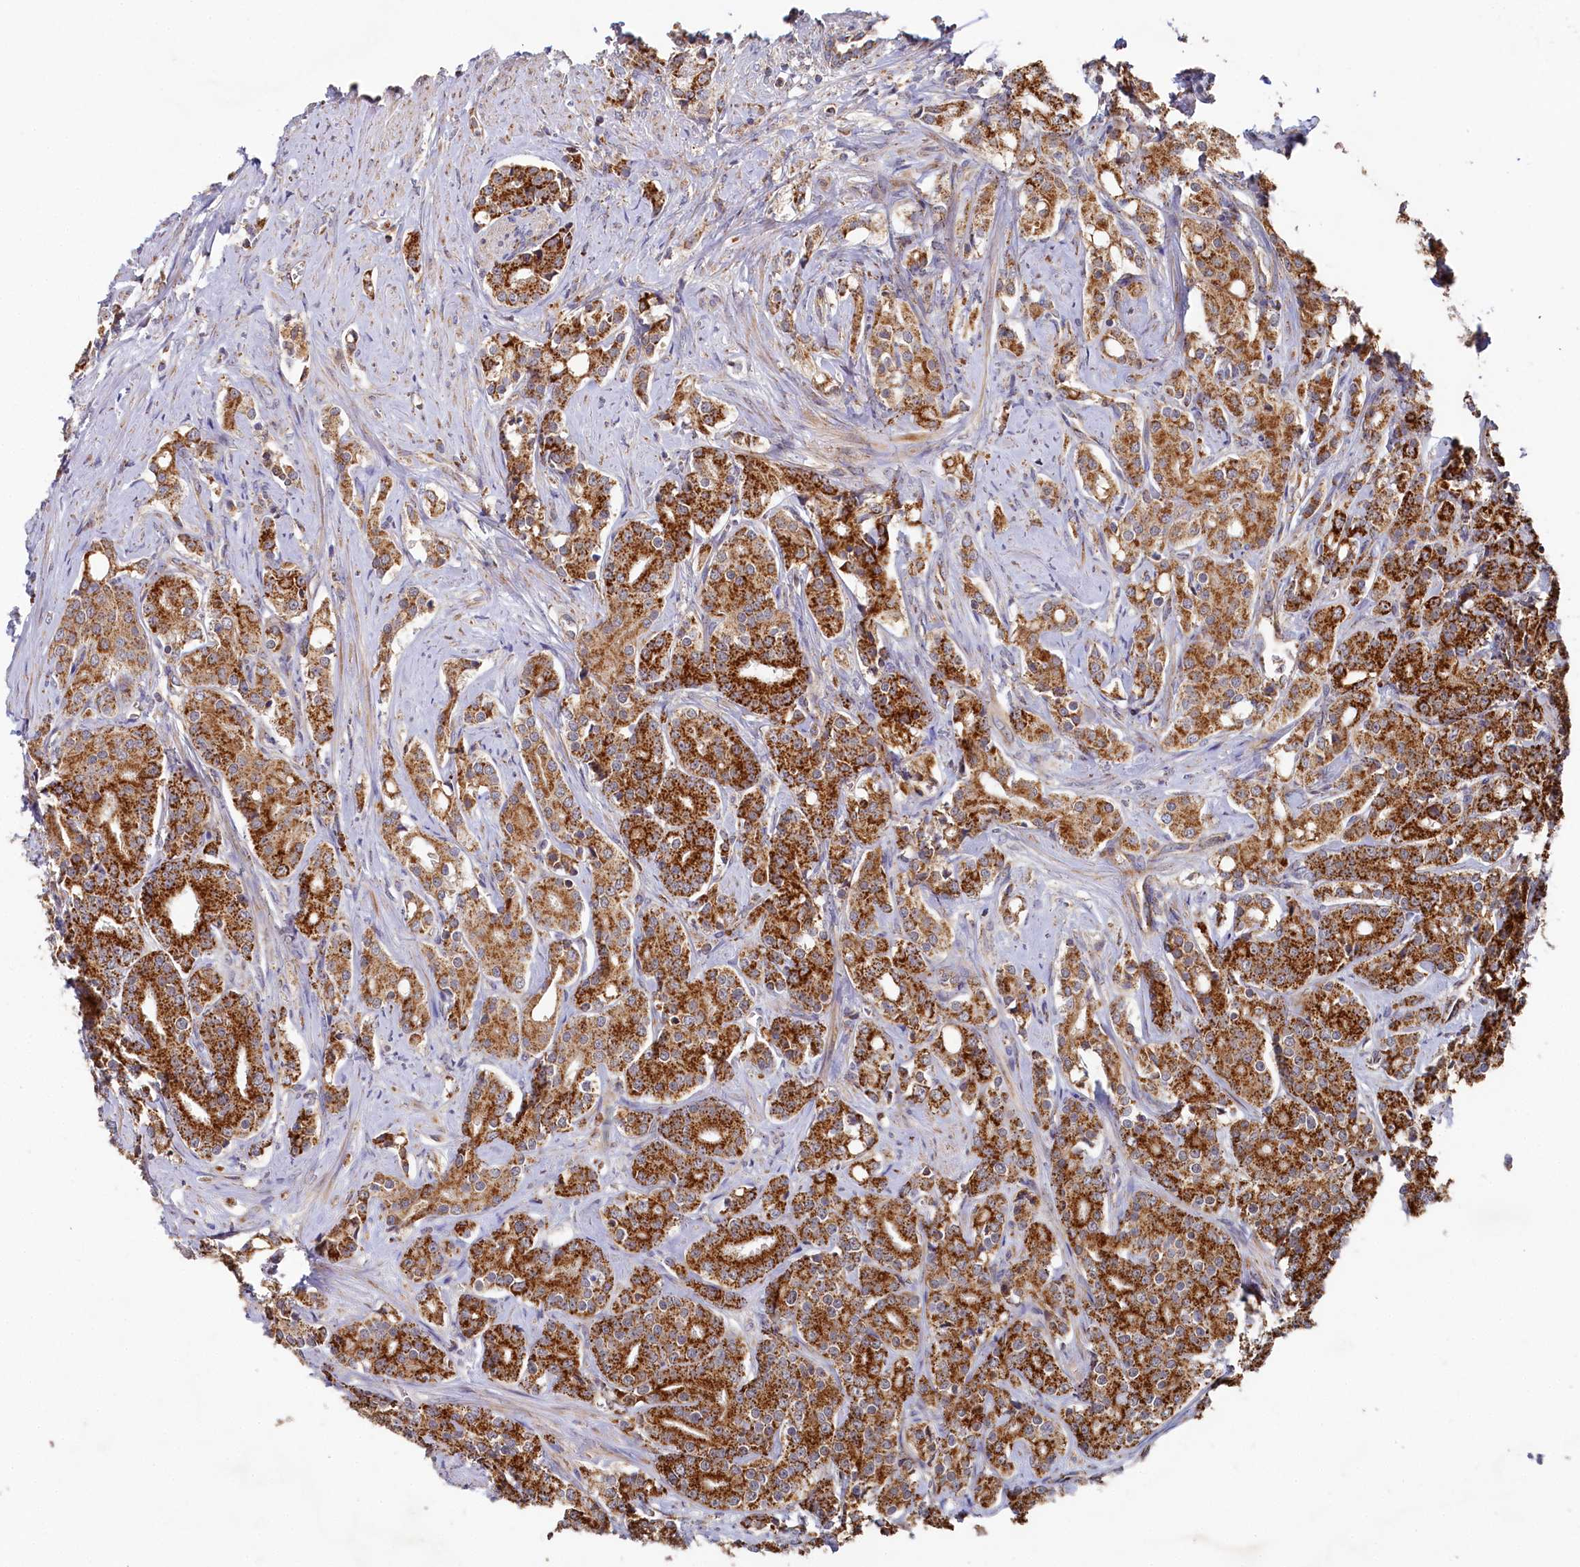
{"staining": {"intensity": "strong", "quantity": ">75%", "location": "cytoplasmic/membranous"}, "tissue": "prostate cancer", "cell_type": "Tumor cells", "image_type": "cancer", "snomed": [{"axis": "morphology", "description": "Adenocarcinoma, High grade"}, {"axis": "topography", "description": "Prostate"}], "caption": "Prostate adenocarcinoma (high-grade) stained for a protein (brown) shows strong cytoplasmic/membranous positive expression in about >75% of tumor cells.", "gene": "HAUS2", "patient": {"sex": "male", "age": 62}}